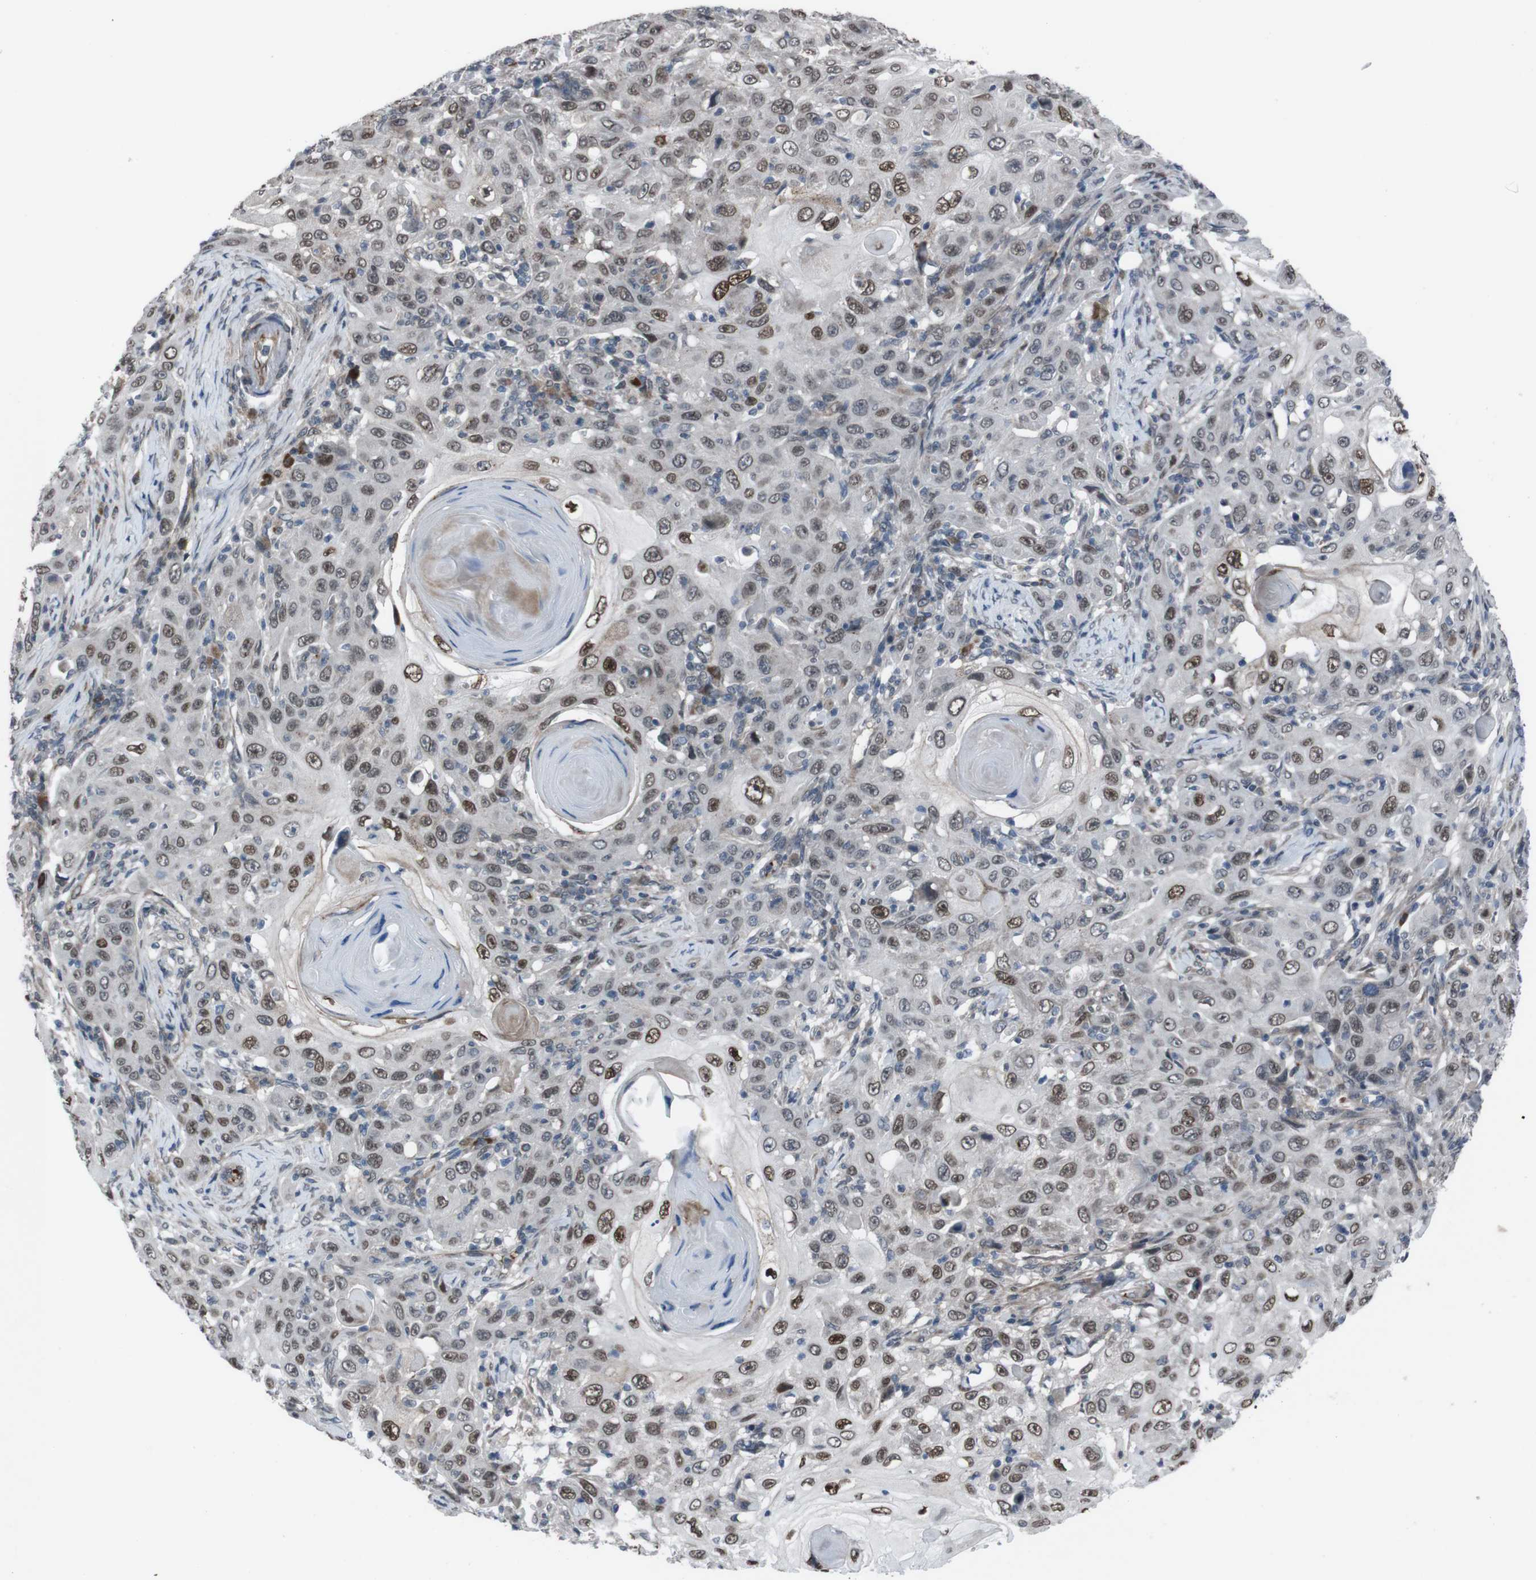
{"staining": {"intensity": "strong", "quantity": "25%-75%", "location": "nuclear"}, "tissue": "skin cancer", "cell_type": "Tumor cells", "image_type": "cancer", "snomed": [{"axis": "morphology", "description": "Squamous cell carcinoma, NOS"}, {"axis": "topography", "description": "Skin"}], "caption": "Immunohistochemistry (IHC) photomicrograph of human squamous cell carcinoma (skin) stained for a protein (brown), which reveals high levels of strong nuclear expression in about 25%-75% of tumor cells.", "gene": "SS18L1", "patient": {"sex": "female", "age": 88}}